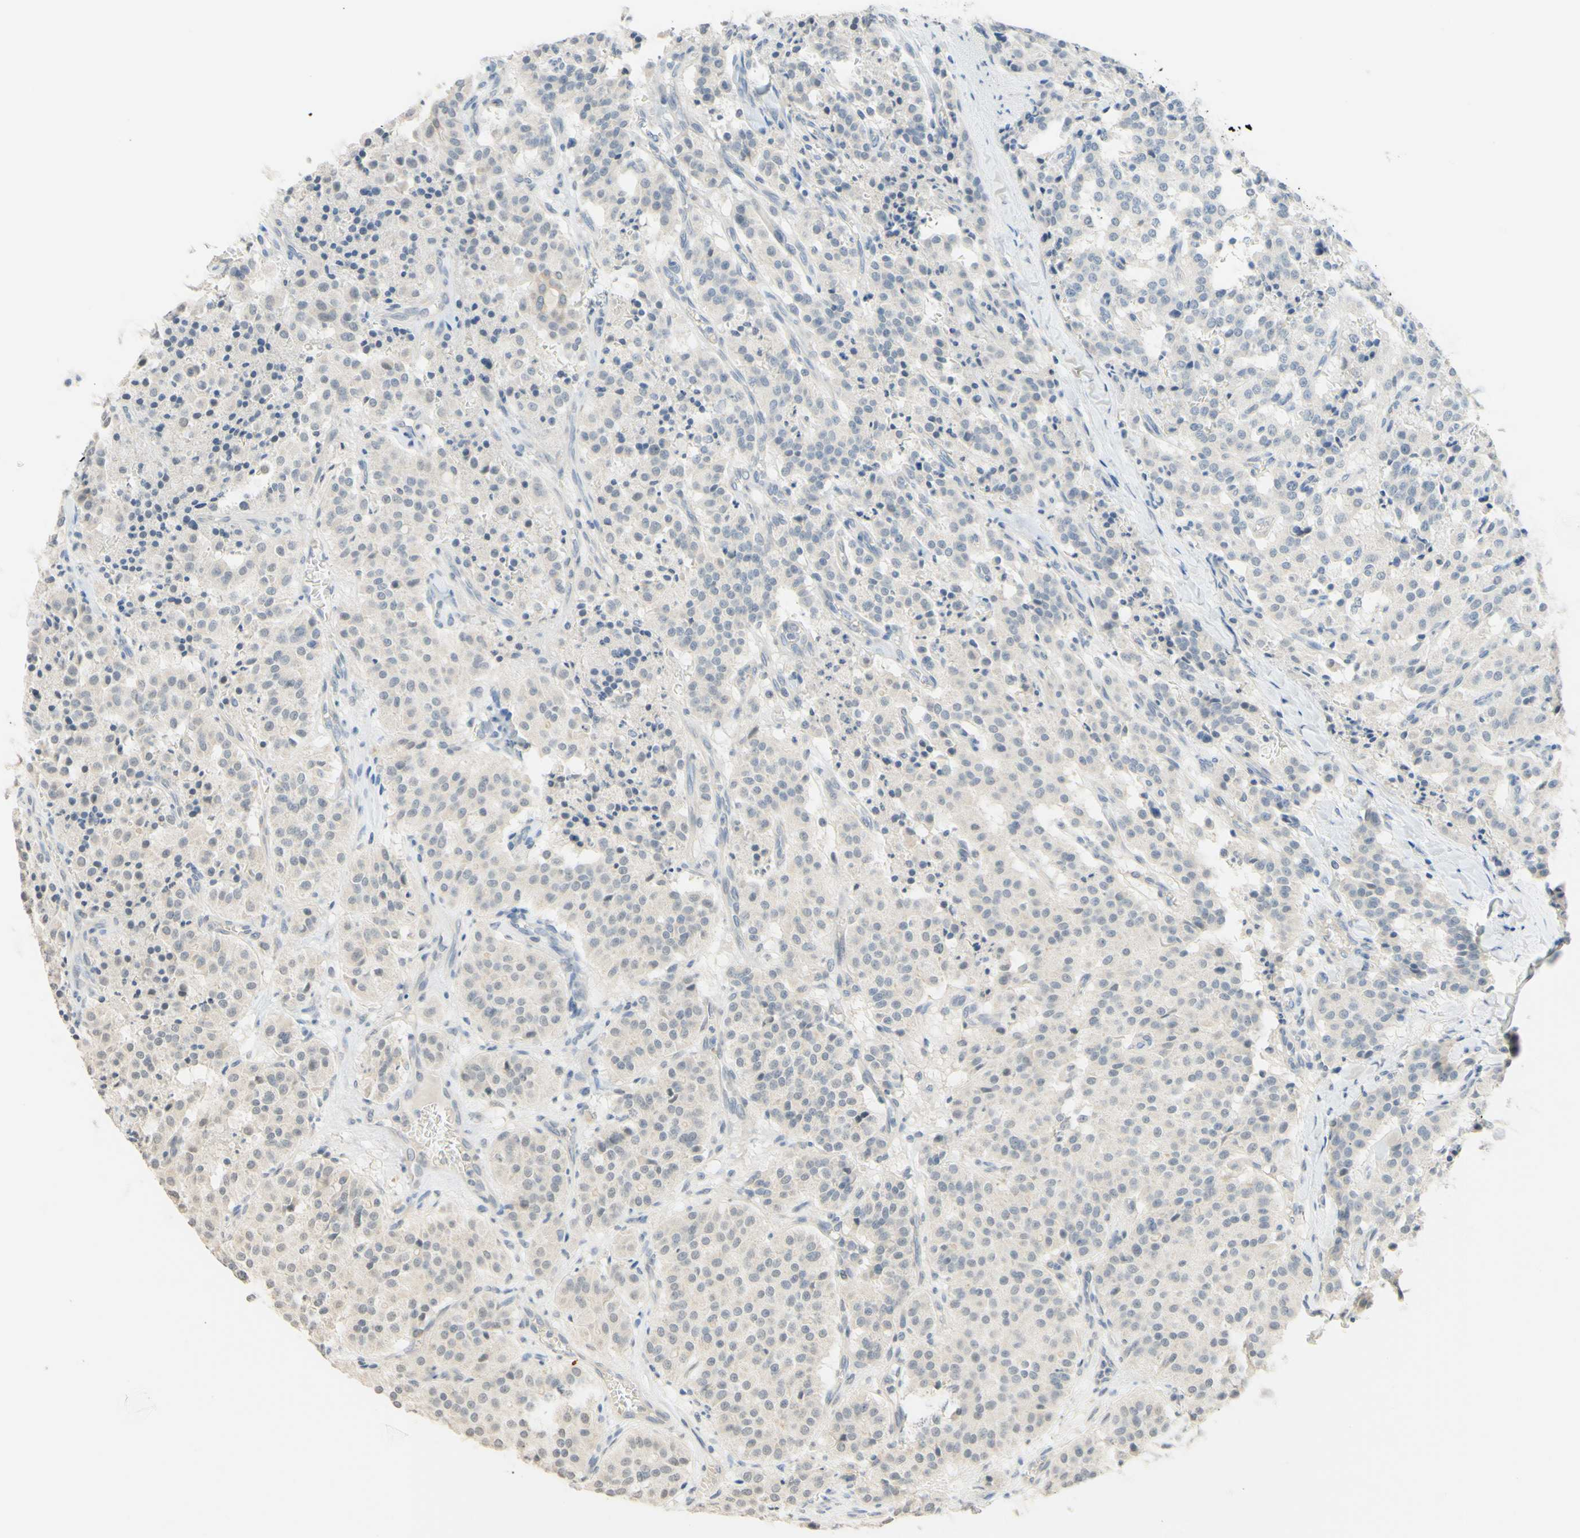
{"staining": {"intensity": "weak", "quantity": "25%-75%", "location": "cytoplasmic/membranous"}, "tissue": "carcinoid", "cell_type": "Tumor cells", "image_type": "cancer", "snomed": [{"axis": "morphology", "description": "Carcinoid, malignant, NOS"}, {"axis": "topography", "description": "Lung"}], "caption": "Protein staining by IHC displays weak cytoplasmic/membranous expression in approximately 25%-75% of tumor cells in carcinoid (malignant). Nuclei are stained in blue.", "gene": "MAG", "patient": {"sex": "male", "age": 30}}